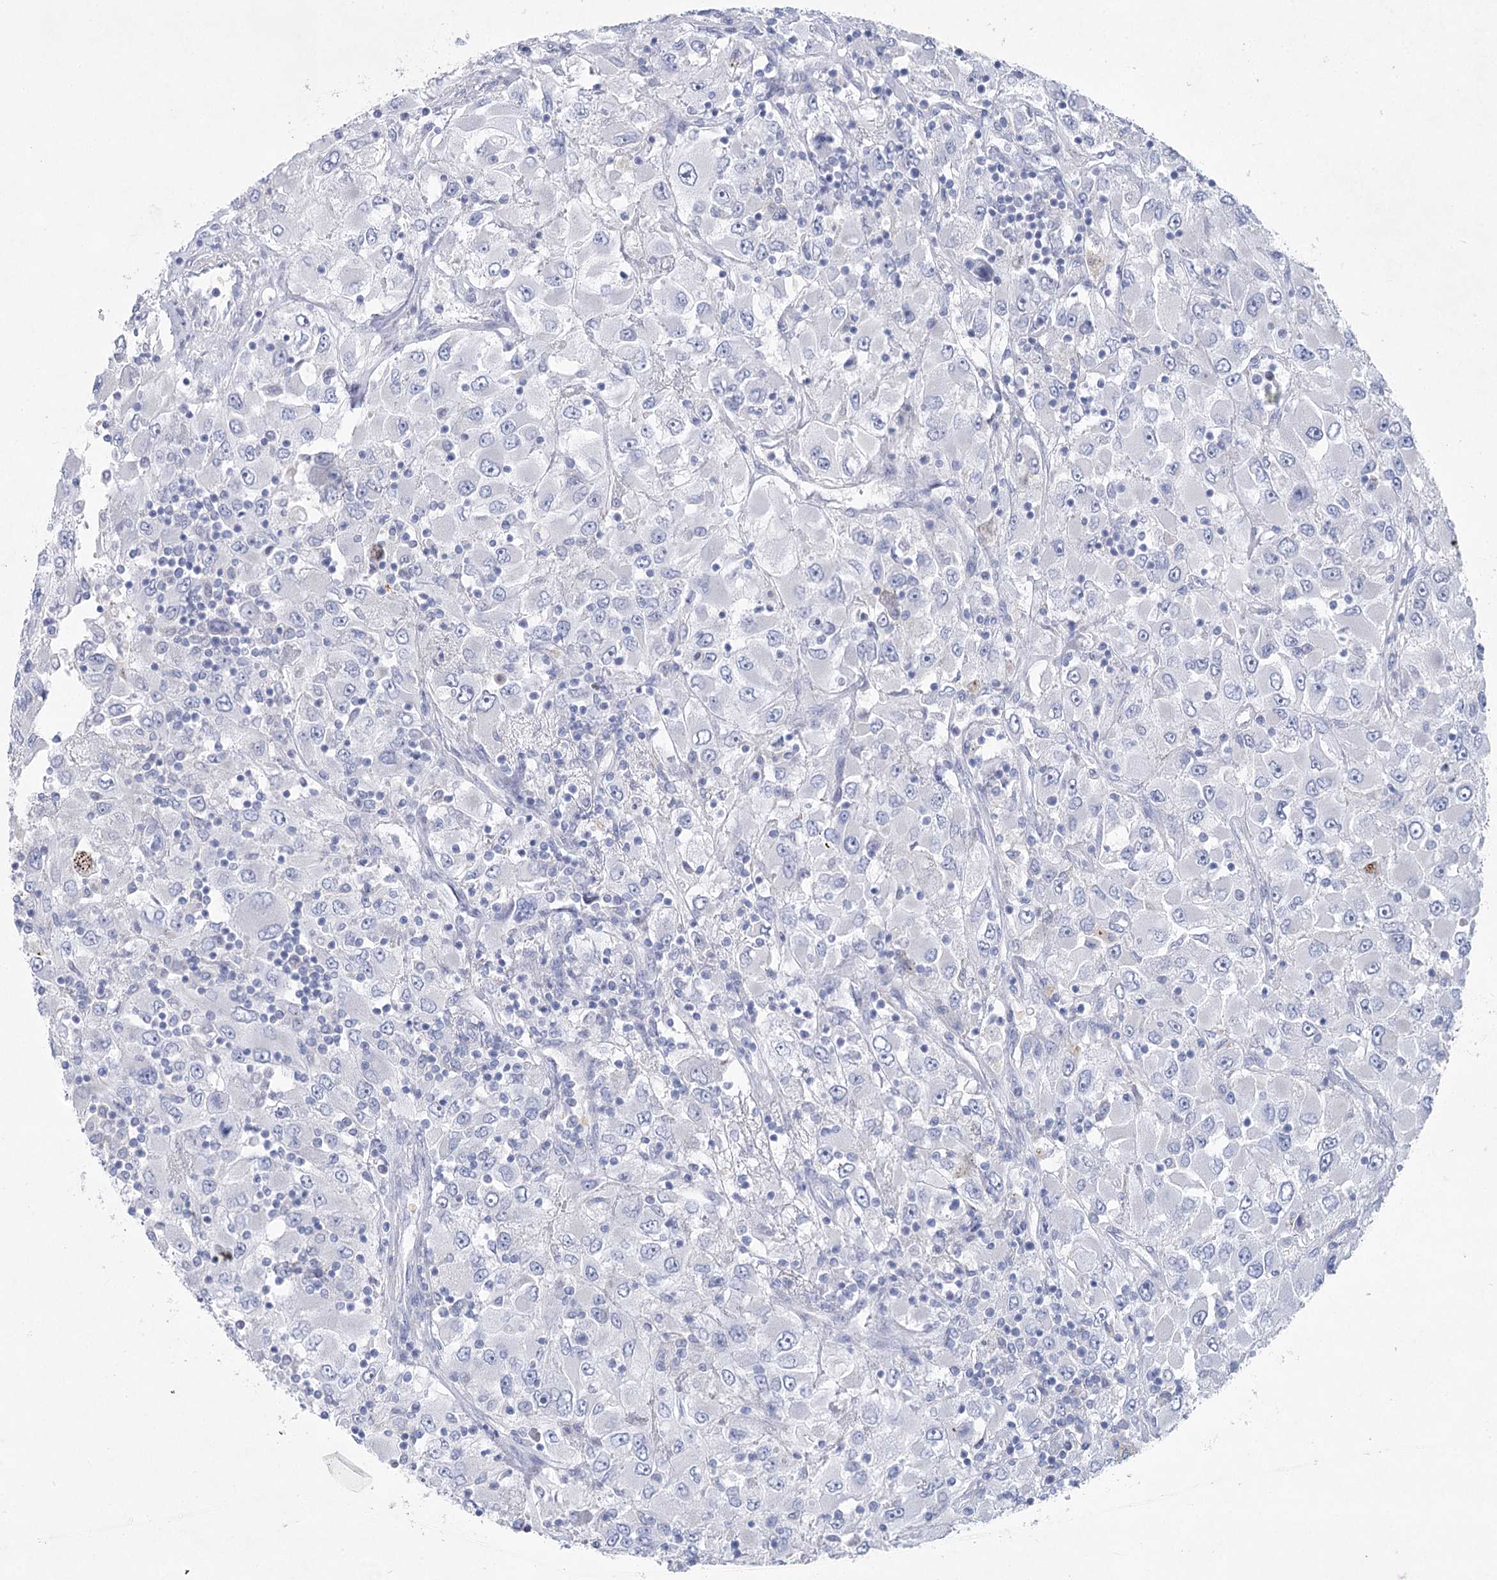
{"staining": {"intensity": "negative", "quantity": "none", "location": "none"}, "tissue": "renal cancer", "cell_type": "Tumor cells", "image_type": "cancer", "snomed": [{"axis": "morphology", "description": "Adenocarcinoma, NOS"}, {"axis": "topography", "description": "Kidney"}], "caption": "This is an IHC image of human adenocarcinoma (renal). There is no positivity in tumor cells.", "gene": "WDR74", "patient": {"sex": "female", "age": 52}}